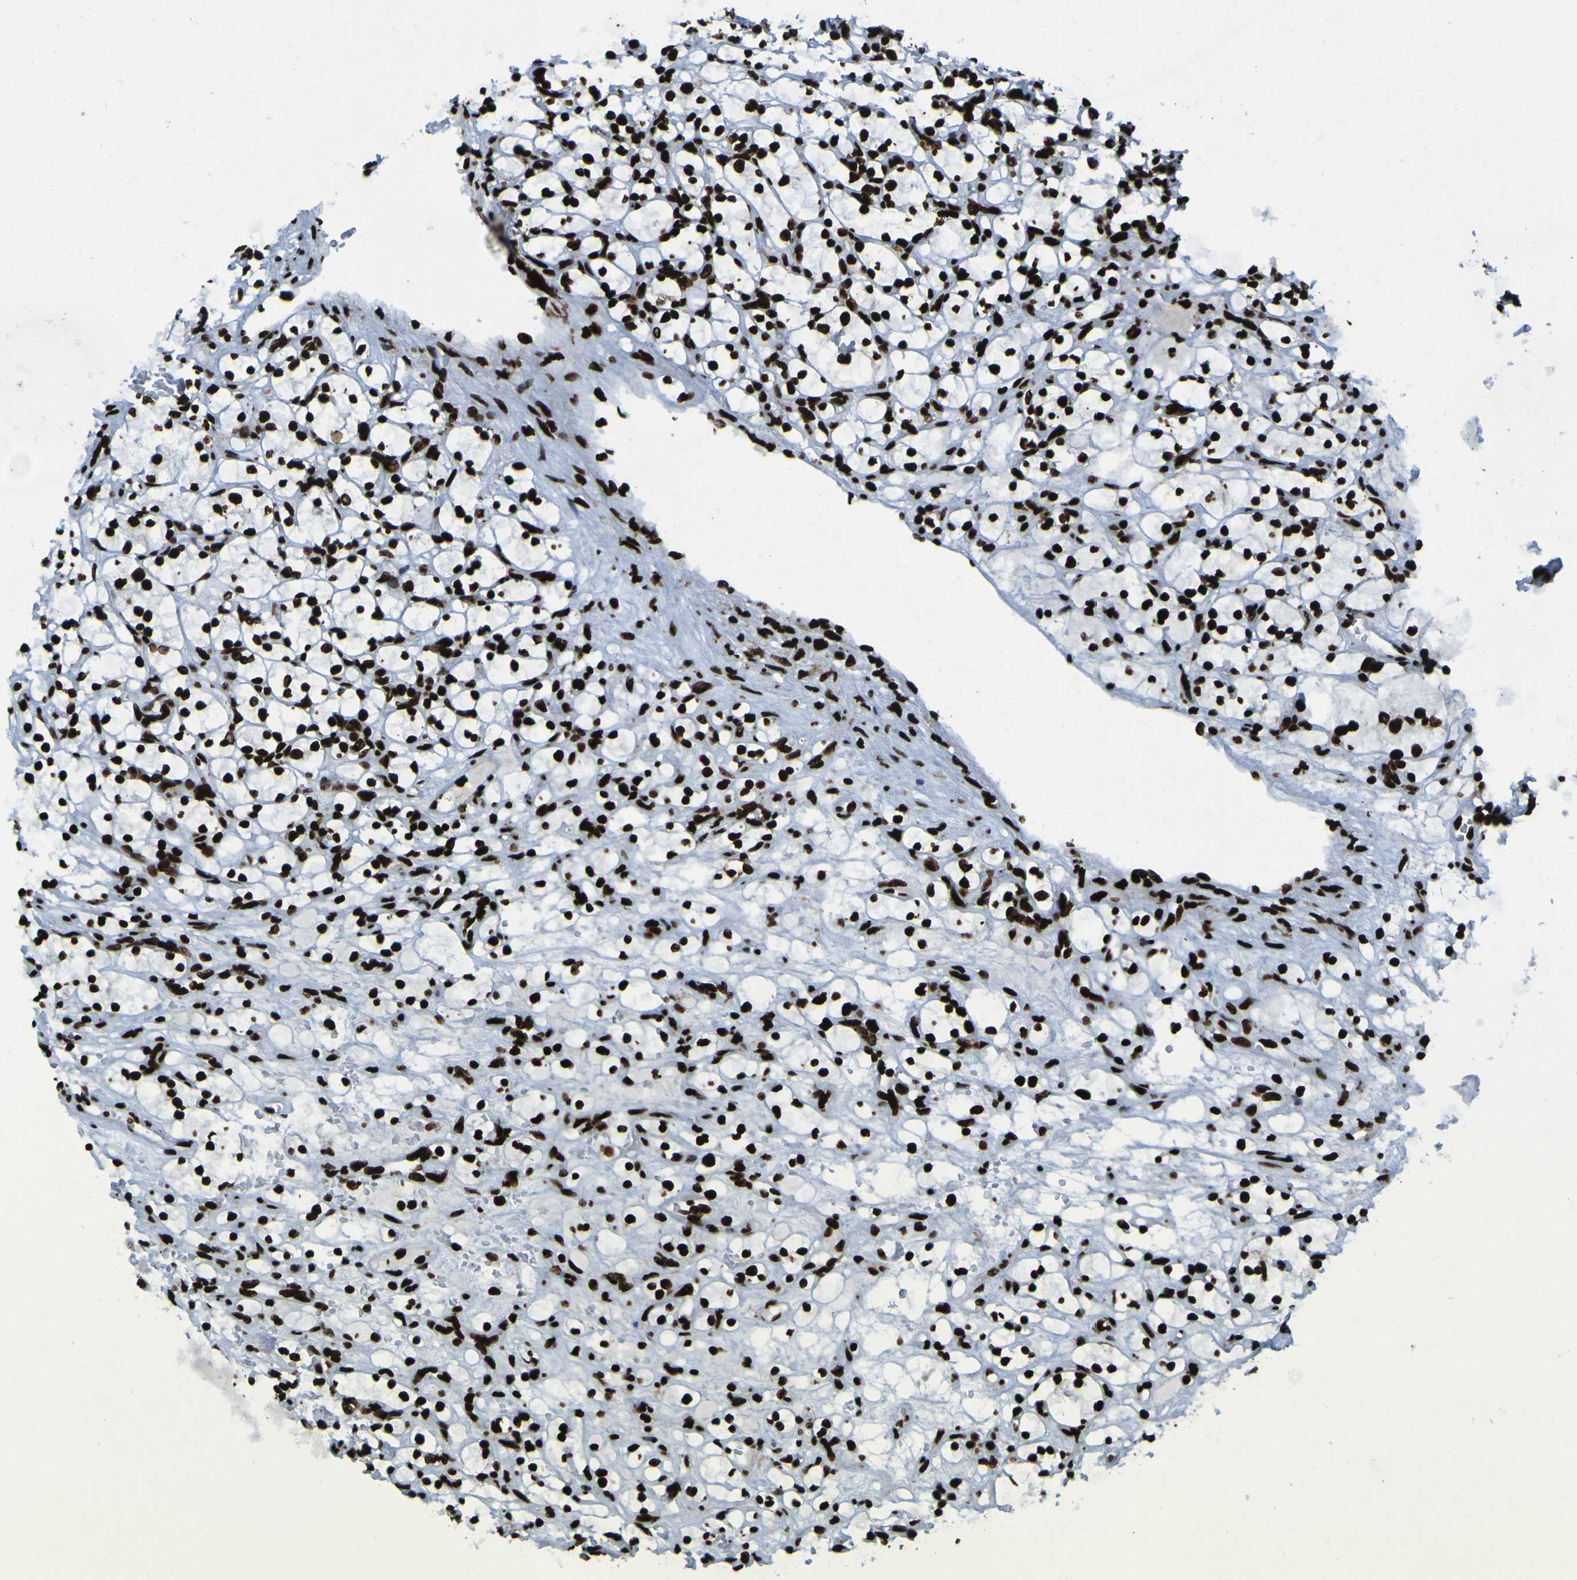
{"staining": {"intensity": "strong", "quantity": ">75%", "location": "nuclear"}, "tissue": "renal cancer", "cell_type": "Tumor cells", "image_type": "cancer", "snomed": [{"axis": "morphology", "description": "Adenocarcinoma, NOS"}, {"axis": "topography", "description": "Kidney"}], "caption": "Immunohistochemistry of adenocarcinoma (renal) demonstrates high levels of strong nuclear staining in about >75% of tumor cells.", "gene": "NPM1", "patient": {"sex": "female", "age": 69}}